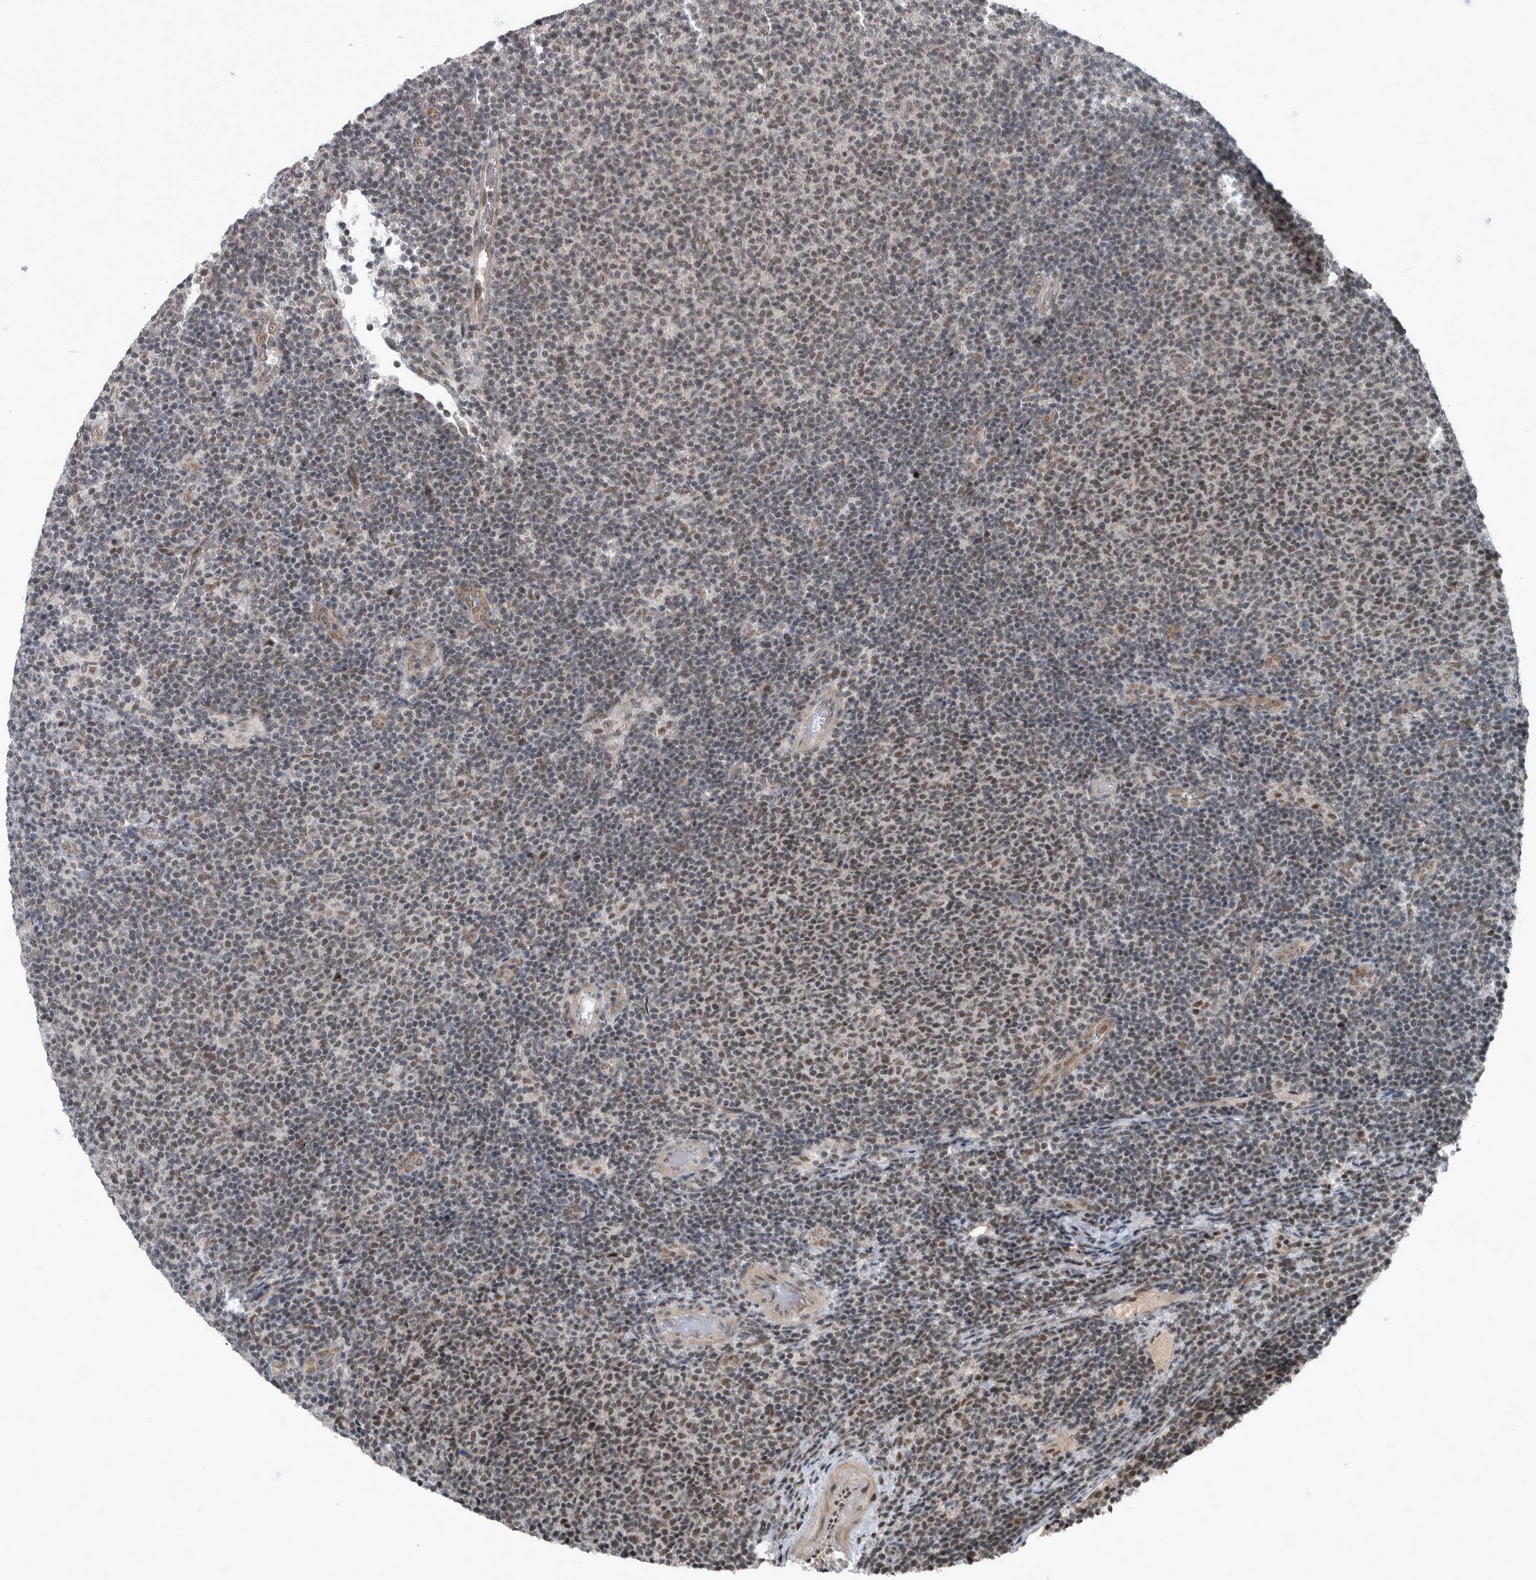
{"staining": {"intensity": "weak", "quantity": "25%-75%", "location": "nuclear"}, "tissue": "lymphoma", "cell_type": "Tumor cells", "image_type": "cancer", "snomed": [{"axis": "morphology", "description": "Malignant lymphoma, non-Hodgkin's type, Low grade"}, {"axis": "topography", "description": "Lymph node"}], "caption": "Brown immunohistochemical staining in human lymphoma displays weak nuclear expression in about 25%-75% of tumor cells.", "gene": "WDR33", "patient": {"sex": "male", "age": 66}}